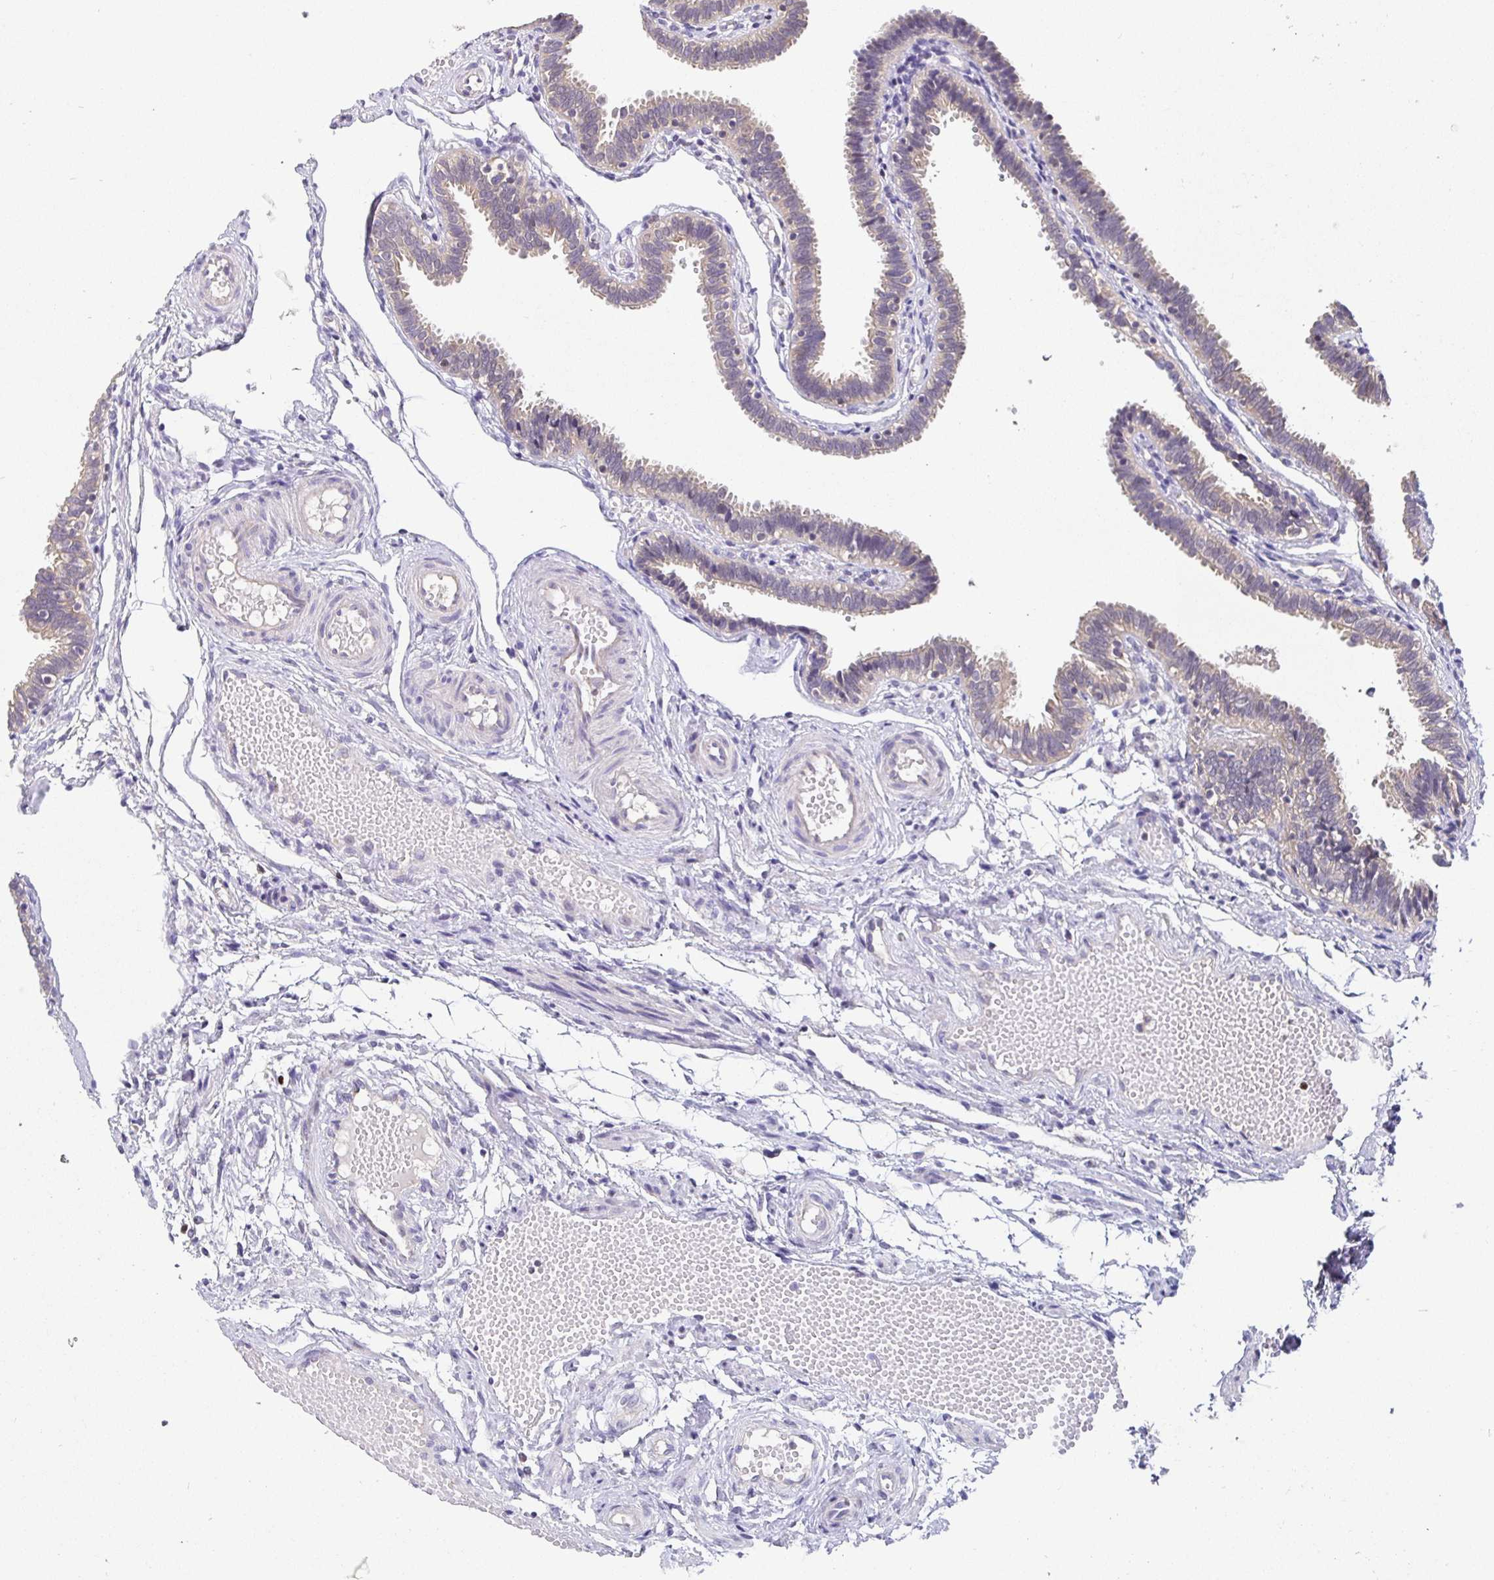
{"staining": {"intensity": "weak", "quantity": ">75%", "location": "cytoplasmic/membranous"}, "tissue": "fallopian tube", "cell_type": "Glandular cells", "image_type": "normal", "snomed": [{"axis": "morphology", "description": "Normal tissue, NOS"}, {"axis": "topography", "description": "Fallopian tube"}], "caption": "This image displays IHC staining of unremarkable fallopian tube, with low weak cytoplasmic/membranous staining in about >75% of glandular cells.", "gene": "SATB1", "patient": {"sex": "female", "age": 37}}